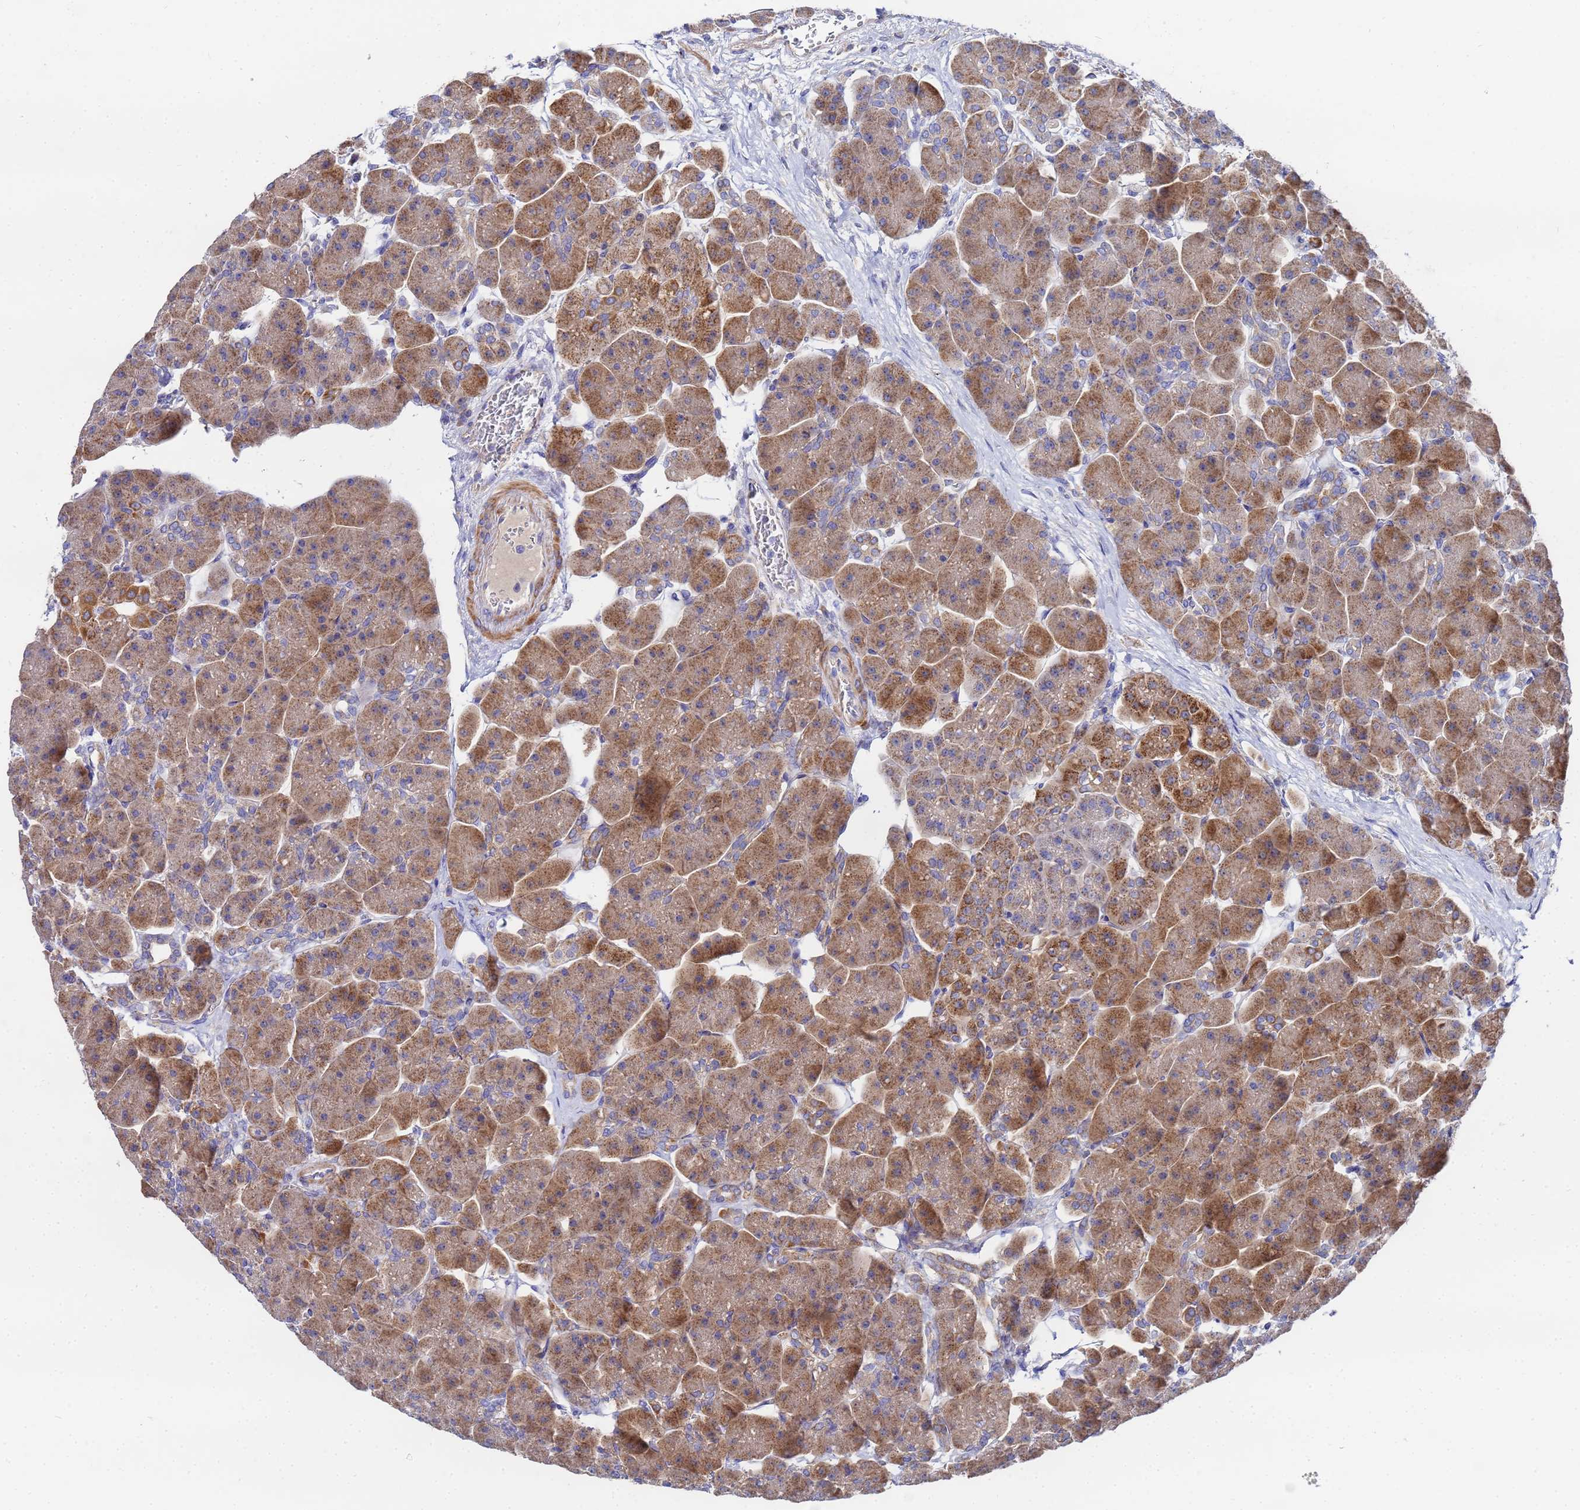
{"staining": {"intensity": "moderate", "quantity": ">75%", "location": "cytoplasmic/membranous"}, "tissue": "pancreas", "cell_type": "Exocrine glandular cells", "image_type": "normal", "snomed": [{"axis": "morphology", "description": "Normal tissue, NOS"}, {"axis": "topography", "description": "Pancreas"}], "caption": "A brown stain labels moderate cytoplasmic/membranous positivity of a protein in exocrine glandular cells of benign pancreas.", "gene": "FAHD2A", "patient": {"sex": "male", "age": 66}}